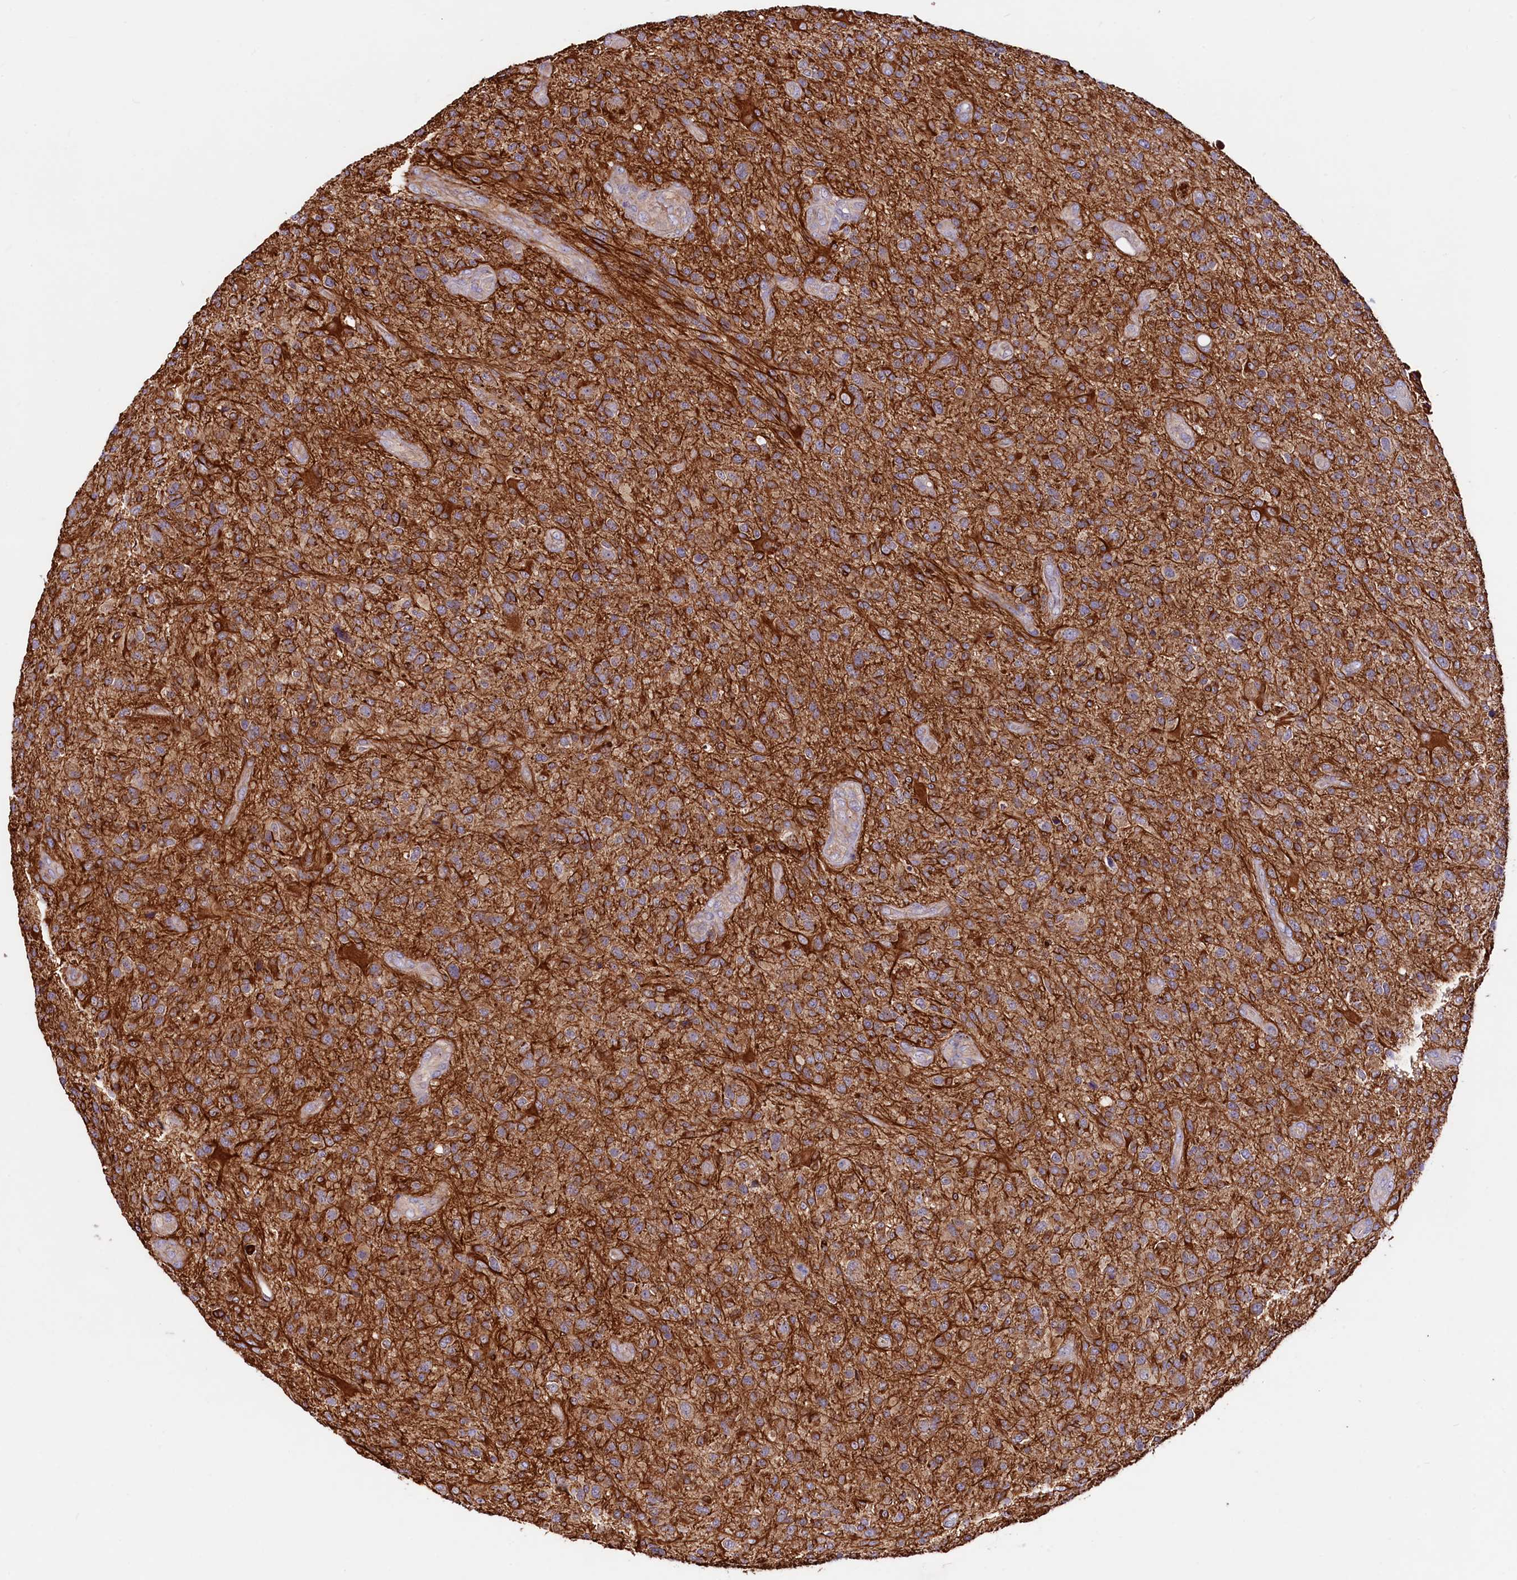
{"staining": {"intensity": "moderate", "quantity": ">75%", "location": "cytoplasmic/membranous"}, "tissue": "glioma", "cell_type": "Tumor cells", "image_type": "cancer", "snomed": [{"axis": "morphology", "description": "Glioma, malignant, High grade"}, {"axis": "topography", "description": "Brain"}], "caption": "Immunohistochemistry (IHC) of malignant high-grade glioma exhibits medium levels of moderate cytoplasmic/membranous positivity in about >75% of tumor cells.", "gene": "CIAO3", "patient": {"sex": "male", "age": 47}}